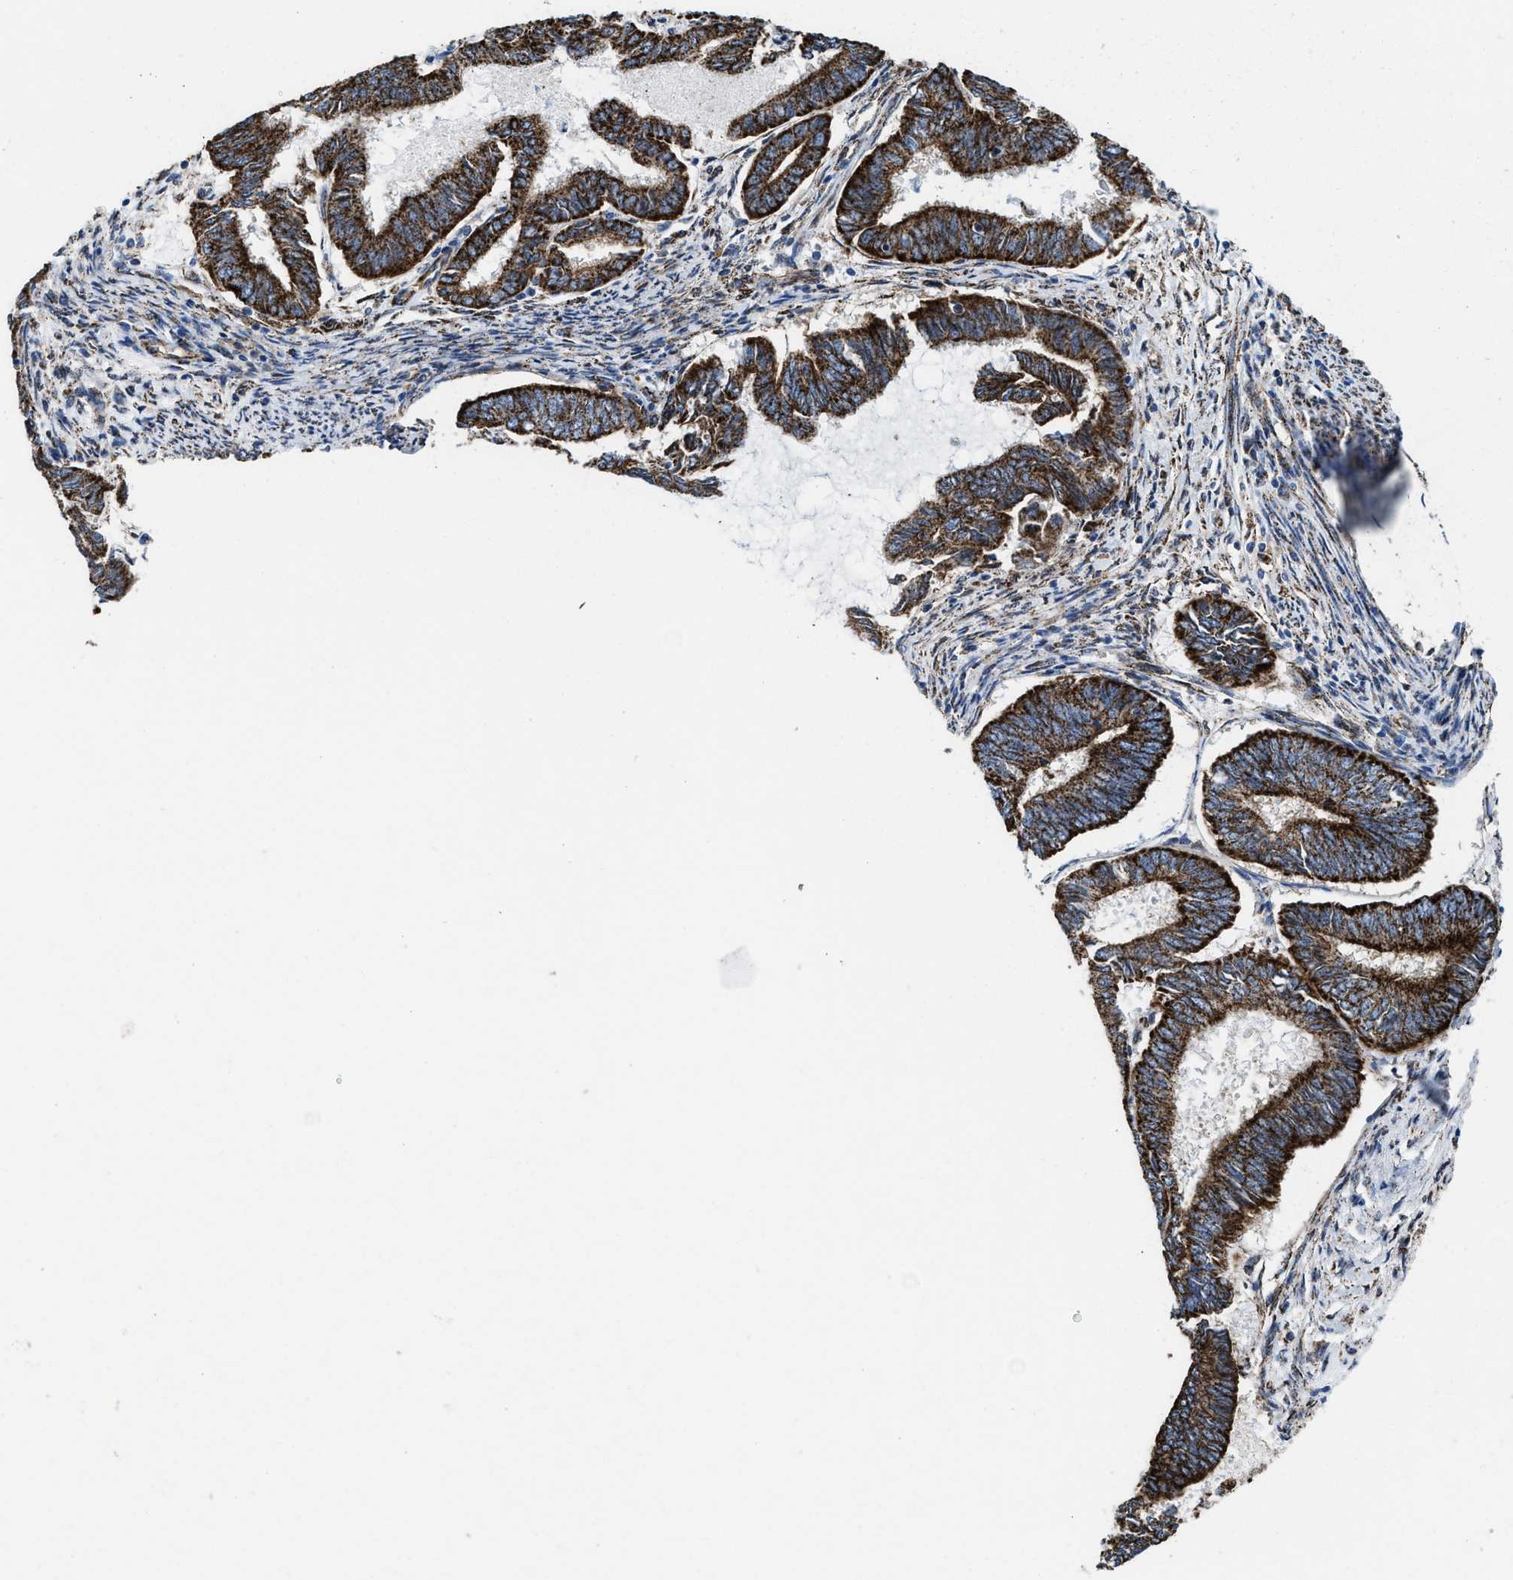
{"staining": {"intensity": "strong", "quantity": ">75%", "location": "cytoplasmic/membranous"}, "tissue": "endometrial cancer", "cell_type": "Tumor cells", "image_type": "cancer", "snomed": [{"axis": "morphology", "description": "Adenocarcinoma, NOS"}, {"axis": "topography", "description": "Endometrium"}], "caption": "The immunohistochemical stain labels strong cytoplasmic/membranous positivity in tumor cells of endometrial cancer tissue.", "gene": "ALDH1B1", "patient": {"sex": "female", "age": 86}}